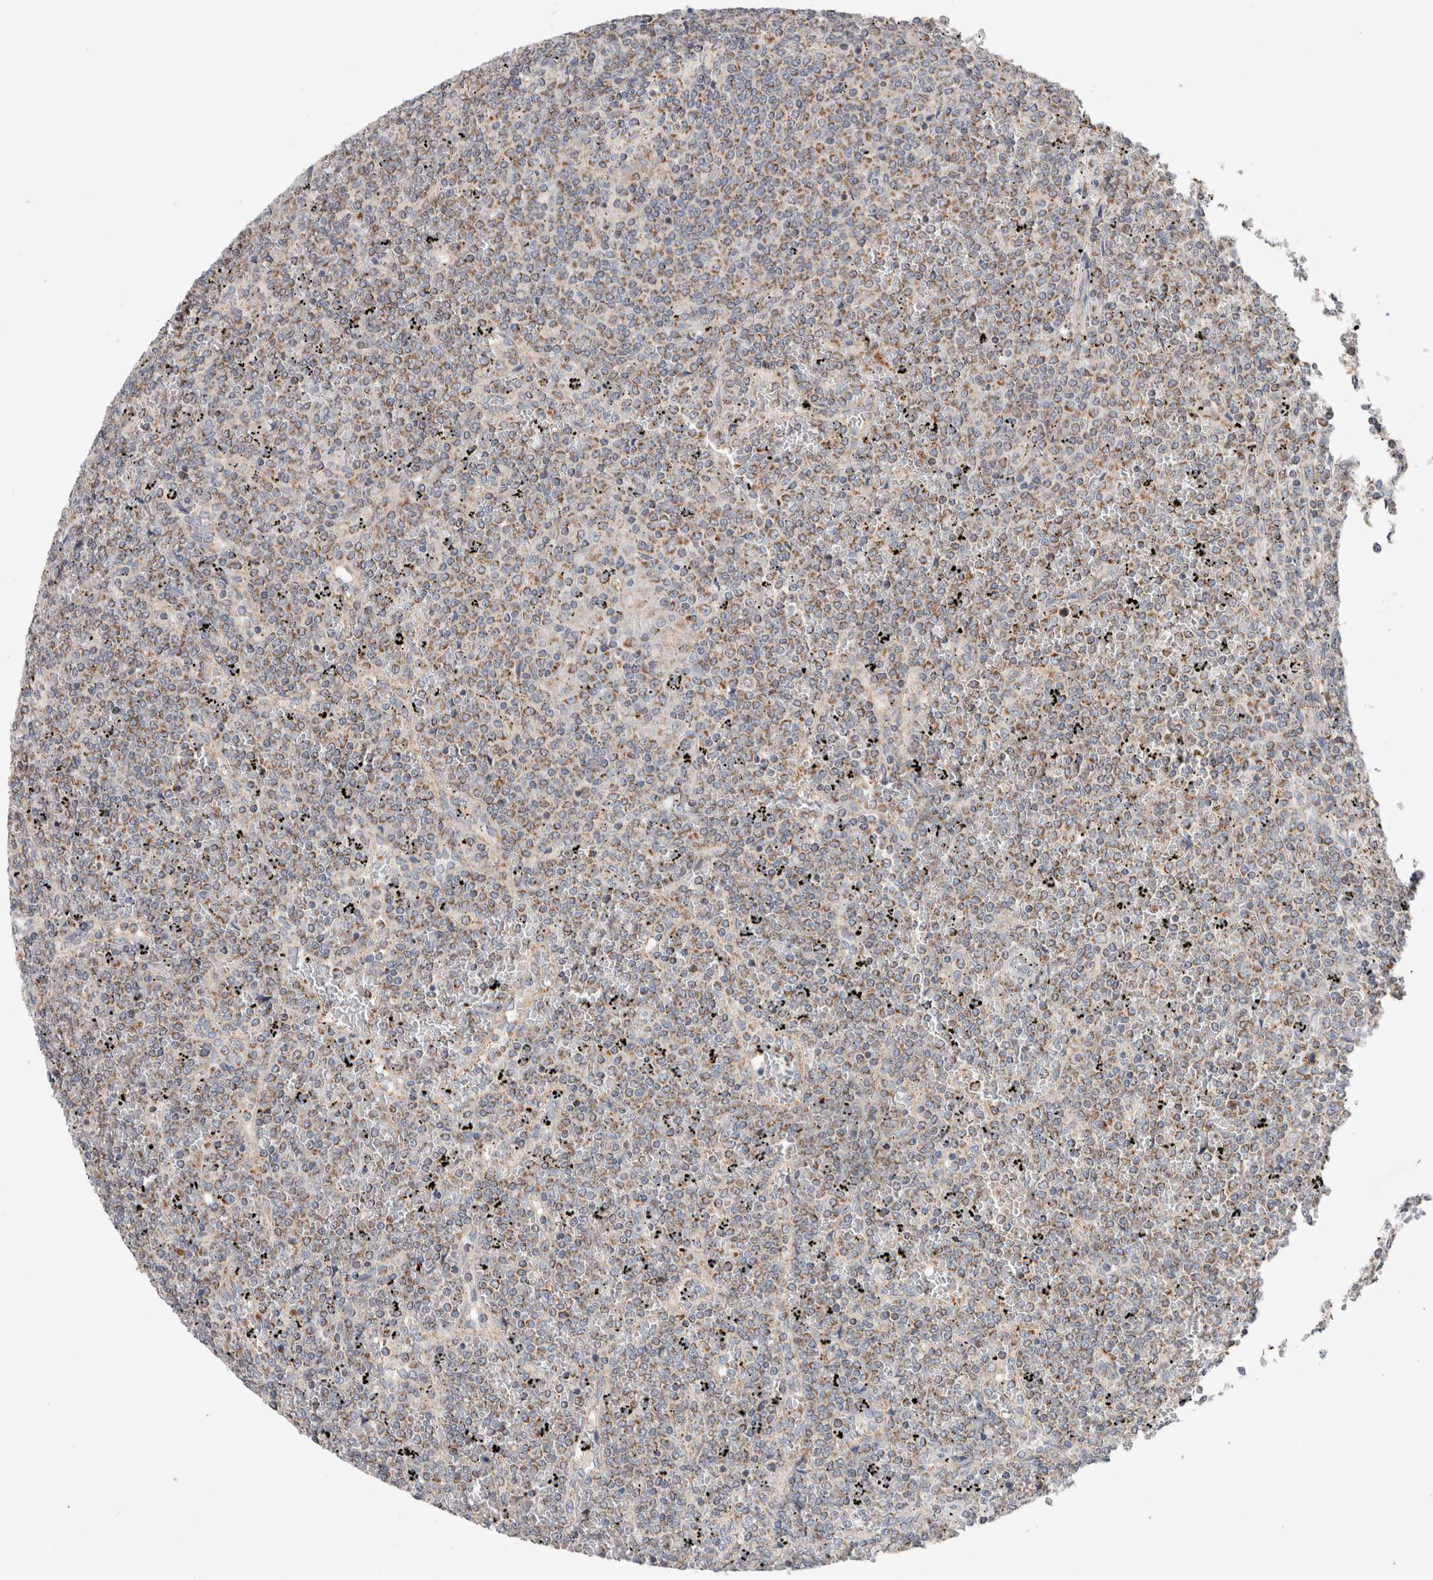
{"staining": {"intensity": "moderate", "quantity": ">75%", "location": "cytoplasmic/membranous"}, "tissue": "lymphoma", "cell_type": "Tumor cells", "image_type": "cancer", "snomed": [{"axis": "morphology", "description": "Malignant lymphoma, non-Hodgkin's type, Low grade"}, {"axis": "topography", "description": "Spleen"}], "caption": "IHC photomicrograph of neoplastic tissue: human lymphoma stained using IHC displays medium levels of moderate protein expression localized specifically in the cytoplasmic/membranous of tumor cells, appearing as a cytoplasmic/membranous brown color.", "gene": "IARS2", "patient": {"sex": "female", "age": 19}}